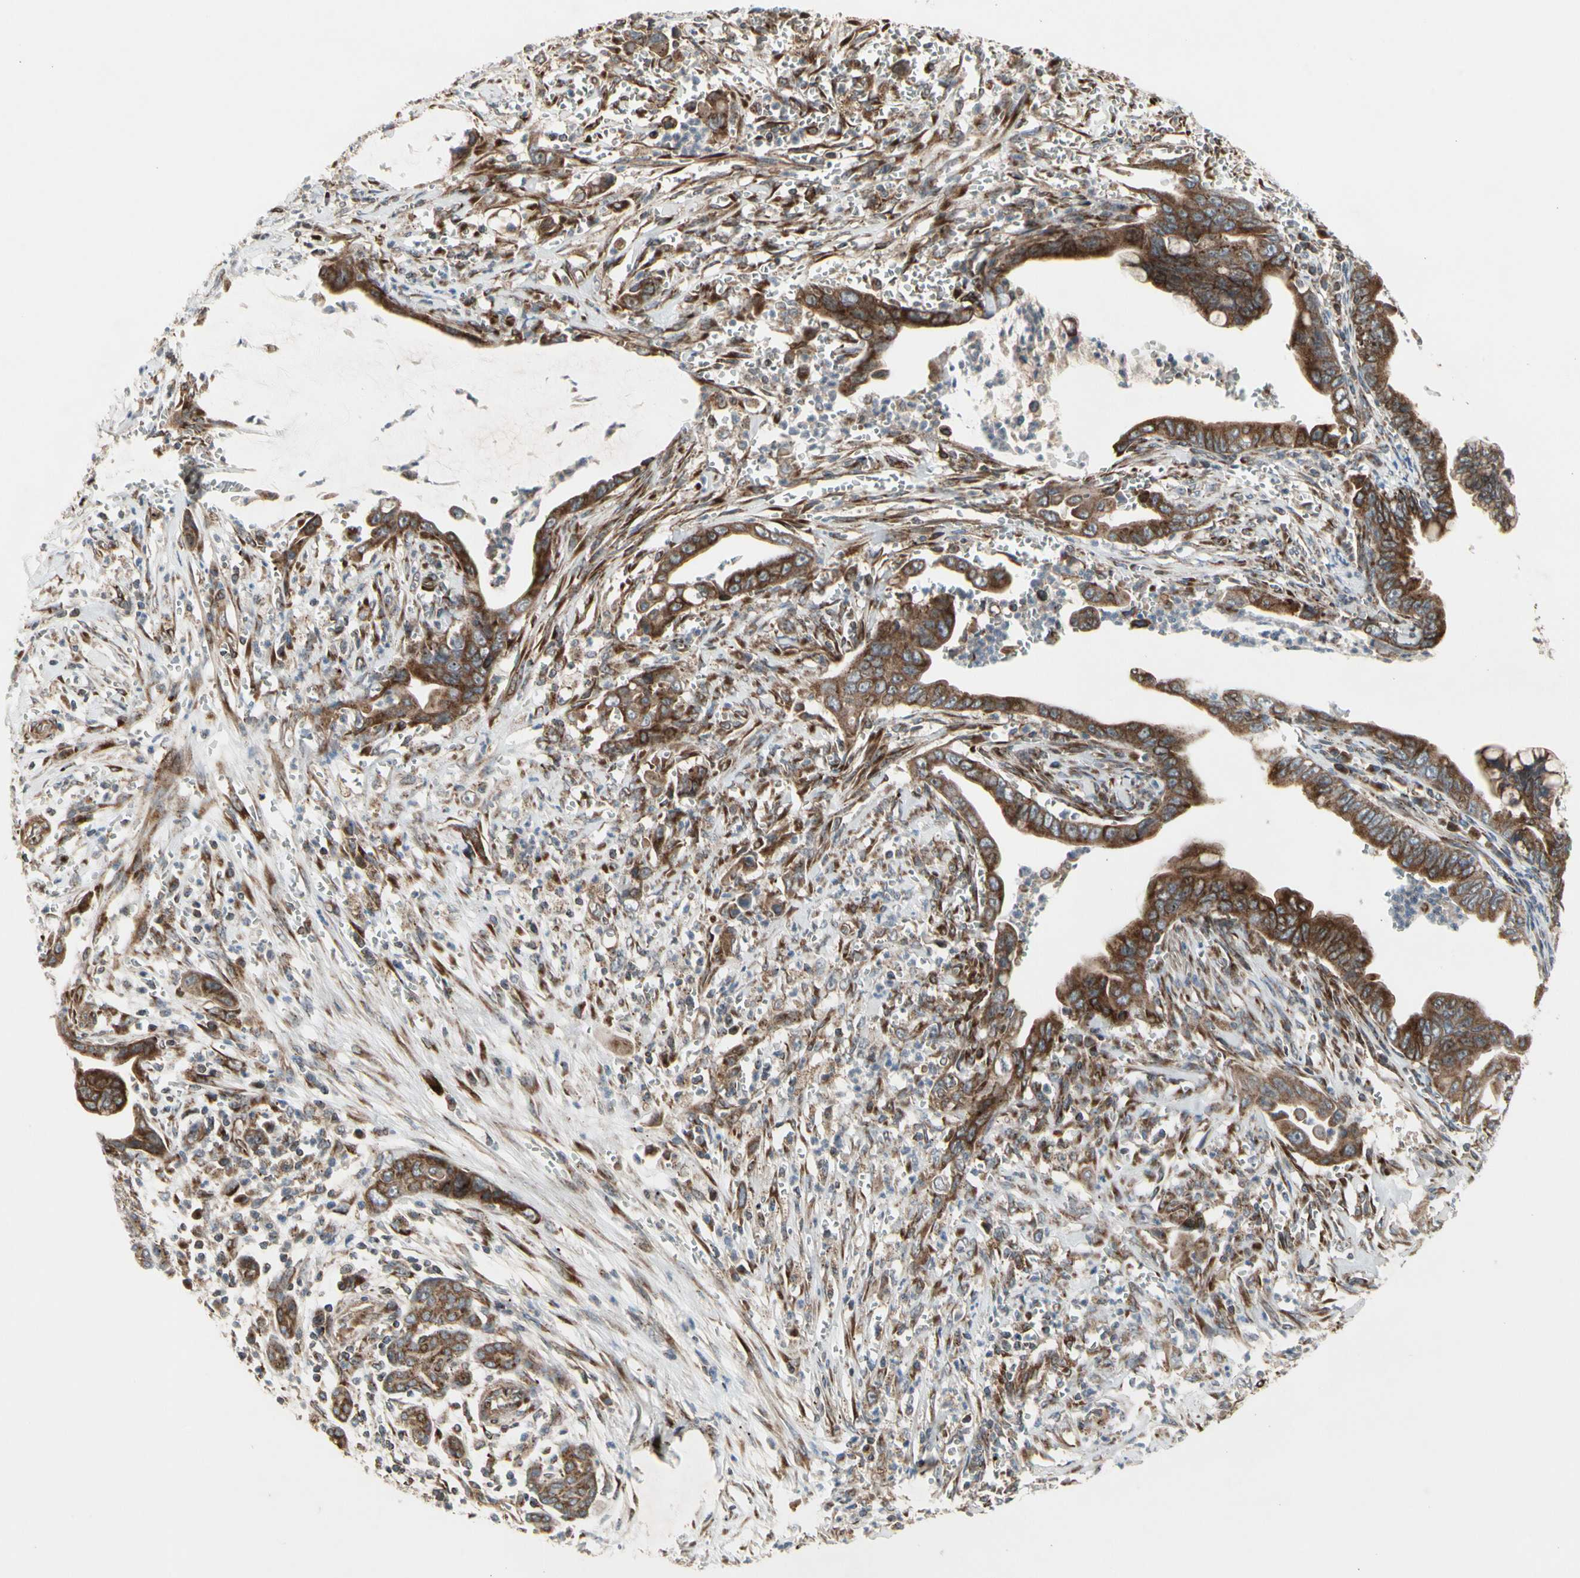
{"staining": {"intensity": "strong", "quantity": ">75%", "location": "cytoplasmic/membranous"}, "tissue": "pancreatic cancer", "cell_type": "Tumor cells", "image_type": "cancer", "snomed": [{"axis": "morphology", "description": "Adenocarcinoma, NOS"}, {"axis": "topography", "description": "Pancreas"}], "caption": "The micrograph shows staining of pancreatic adenocarcinoma, revealing strong cytoplasmic/membranous protein positivity (brown color) within tumor cells.", "gene": "SLC39A9", "patient": {"sex": "male", "age": 59}}